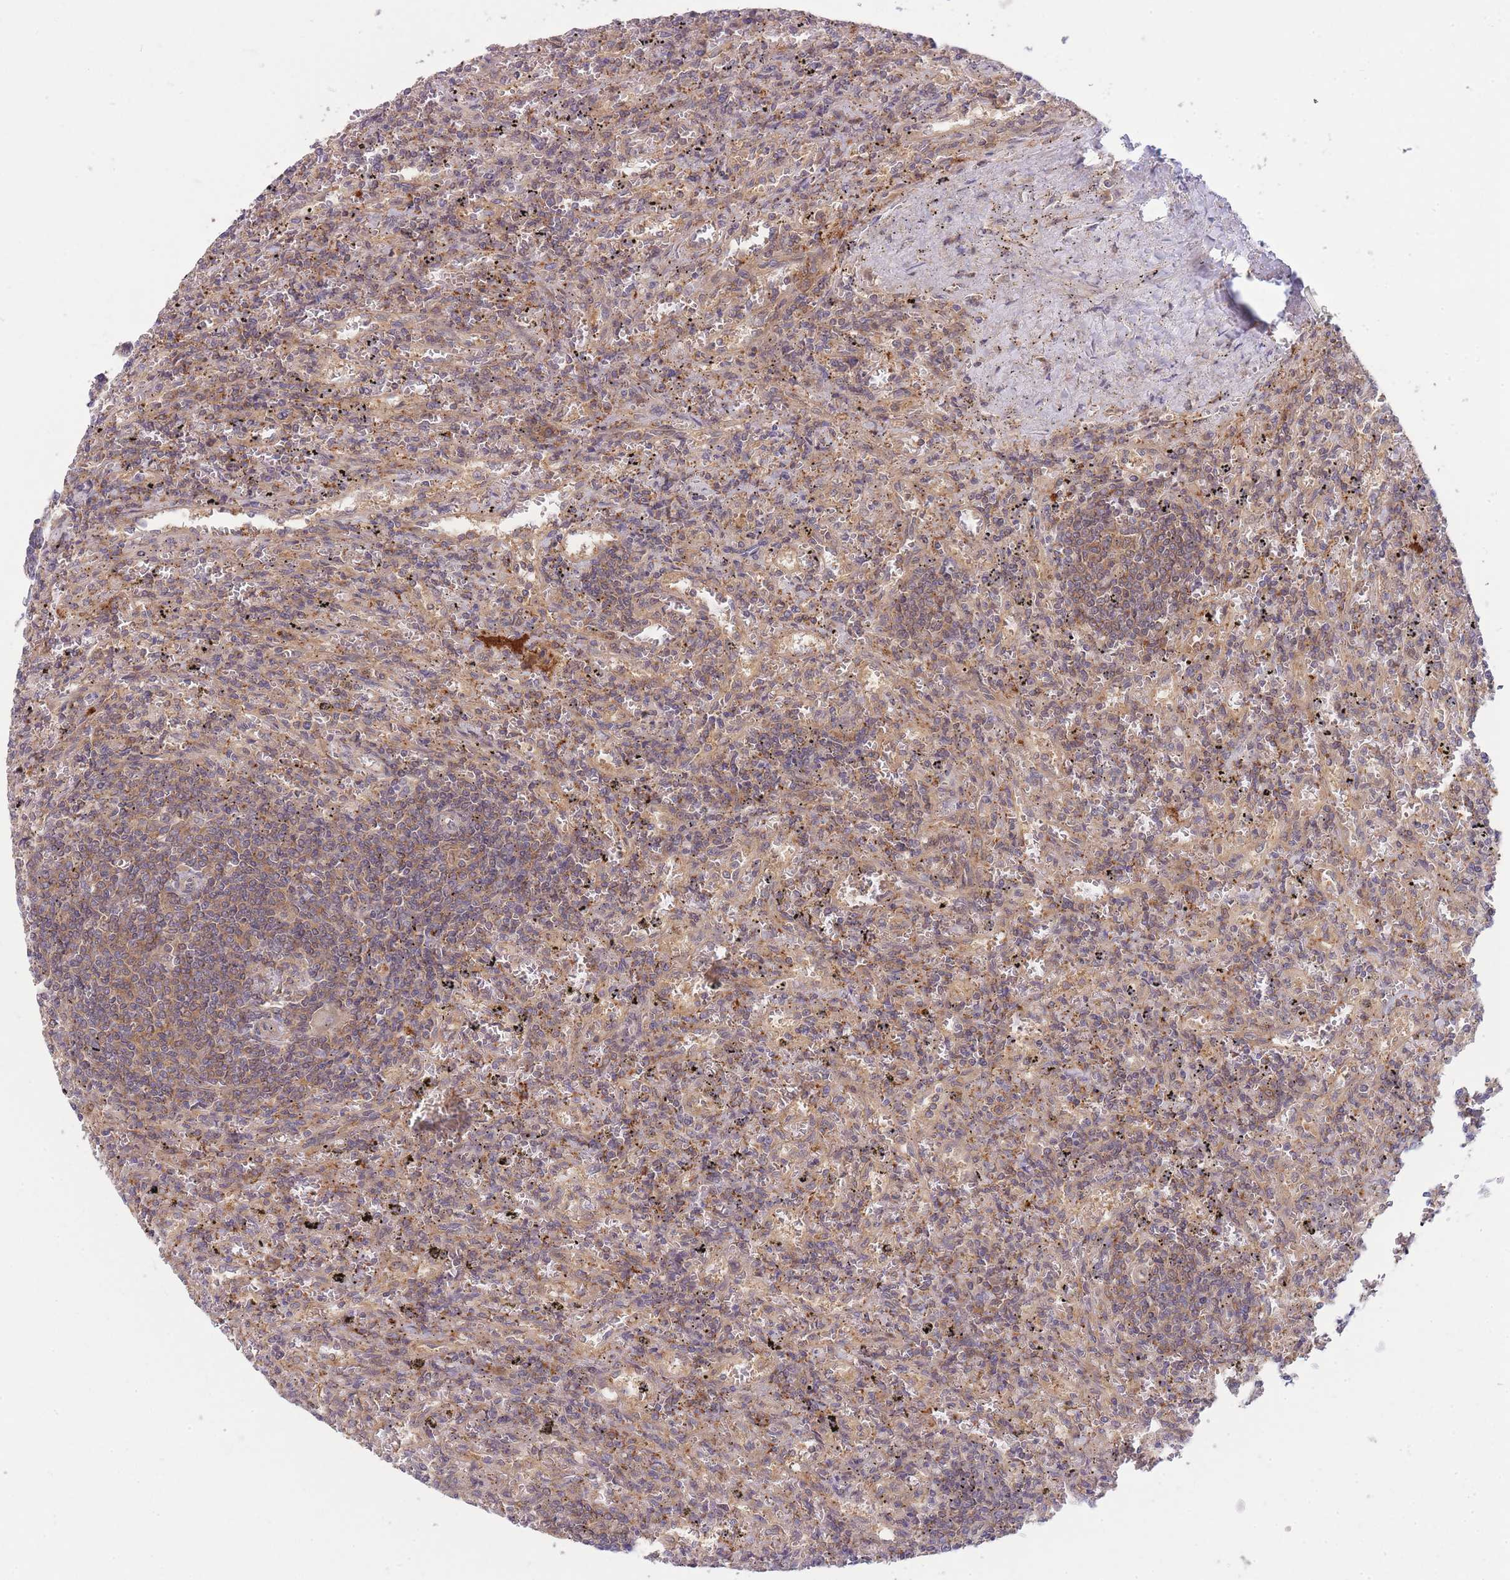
{"staining": {"intensity": "weak", "quantity": "<25%", "location": "cytoplasmic/membranous"}, "tissue": "lymphoma", "cell_type": "Tumor cells", "image_type": "cancer", "snomed": [{"axis": "morphology", "description": "Malignant lymphoma, non-Hodgkin's type, Low grade"}, {"axis": "topography", "description": "Spleen"}], "caption": "Photomicrograph shows no significant protein positivity in tumor cells of malignant lymphoma, non-Hodgkin's type (low-grade).", "gene": "PFDN6", "patient": {"sex": "male", "age": 76}}